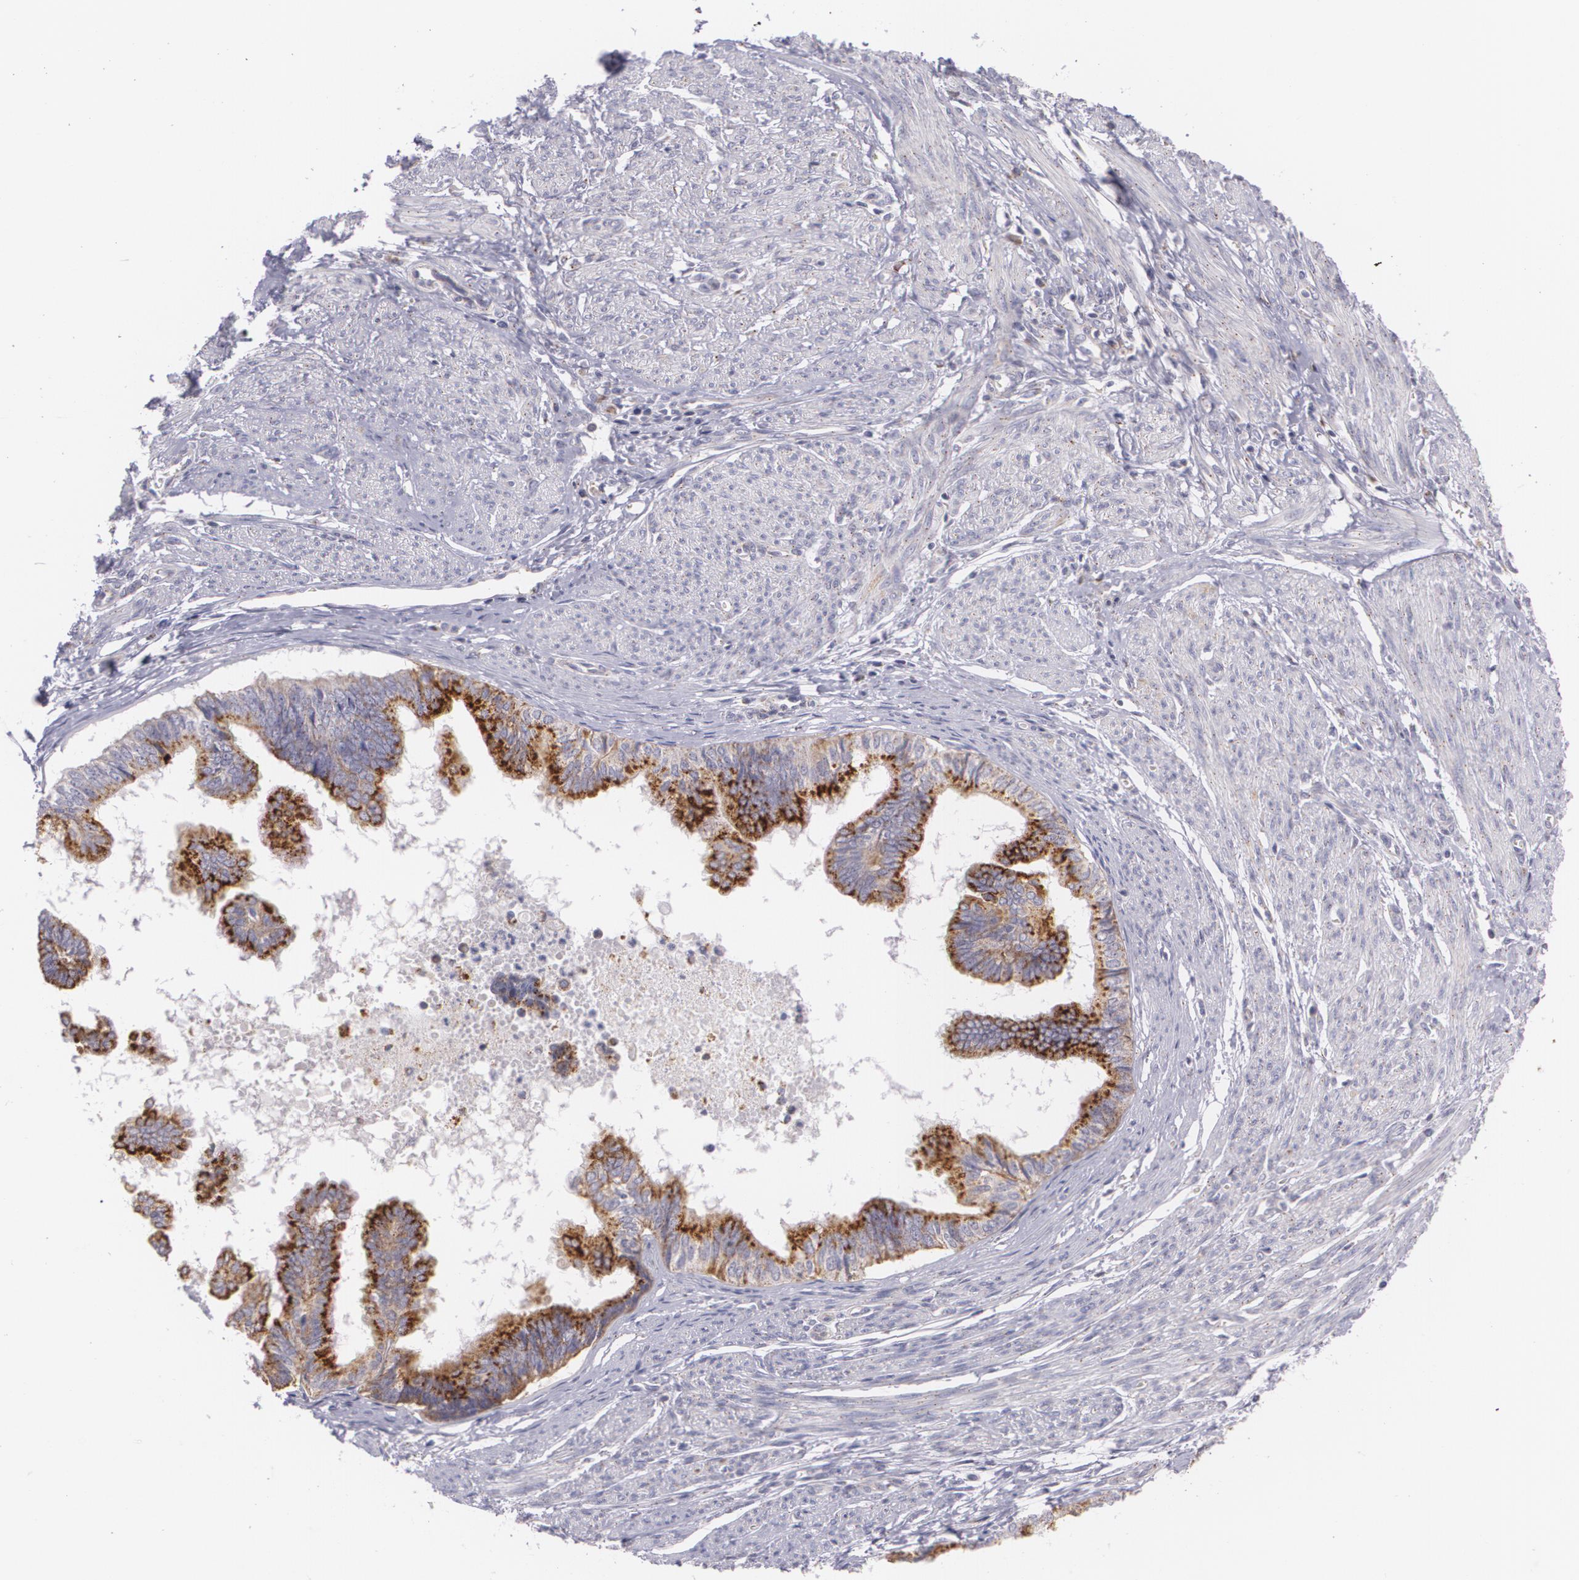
{"staining": {"intensity": "moderate", "quantity": ">75%", "location": "cytoplasmic/membranous"}, "tissue": "endometrial cancer", "cell_type": "Tumor cells", "image_type": "cancer", "snomed": [{"axis": "morphology", "description": "Adenocarcinoma, NOS"}, {"axis": "topography", "description": "Endometrium"}], "caption": "IHC (DAB (3,3'-diaminobenzidine)) staining of human adenocarcinoma (endometrial) demonstrates moderate cytoplasmic/membranous protein expression in about >75% of tumor cells.", "gene": "CILK1", "patient": {"sex": "female", "age": 75}}